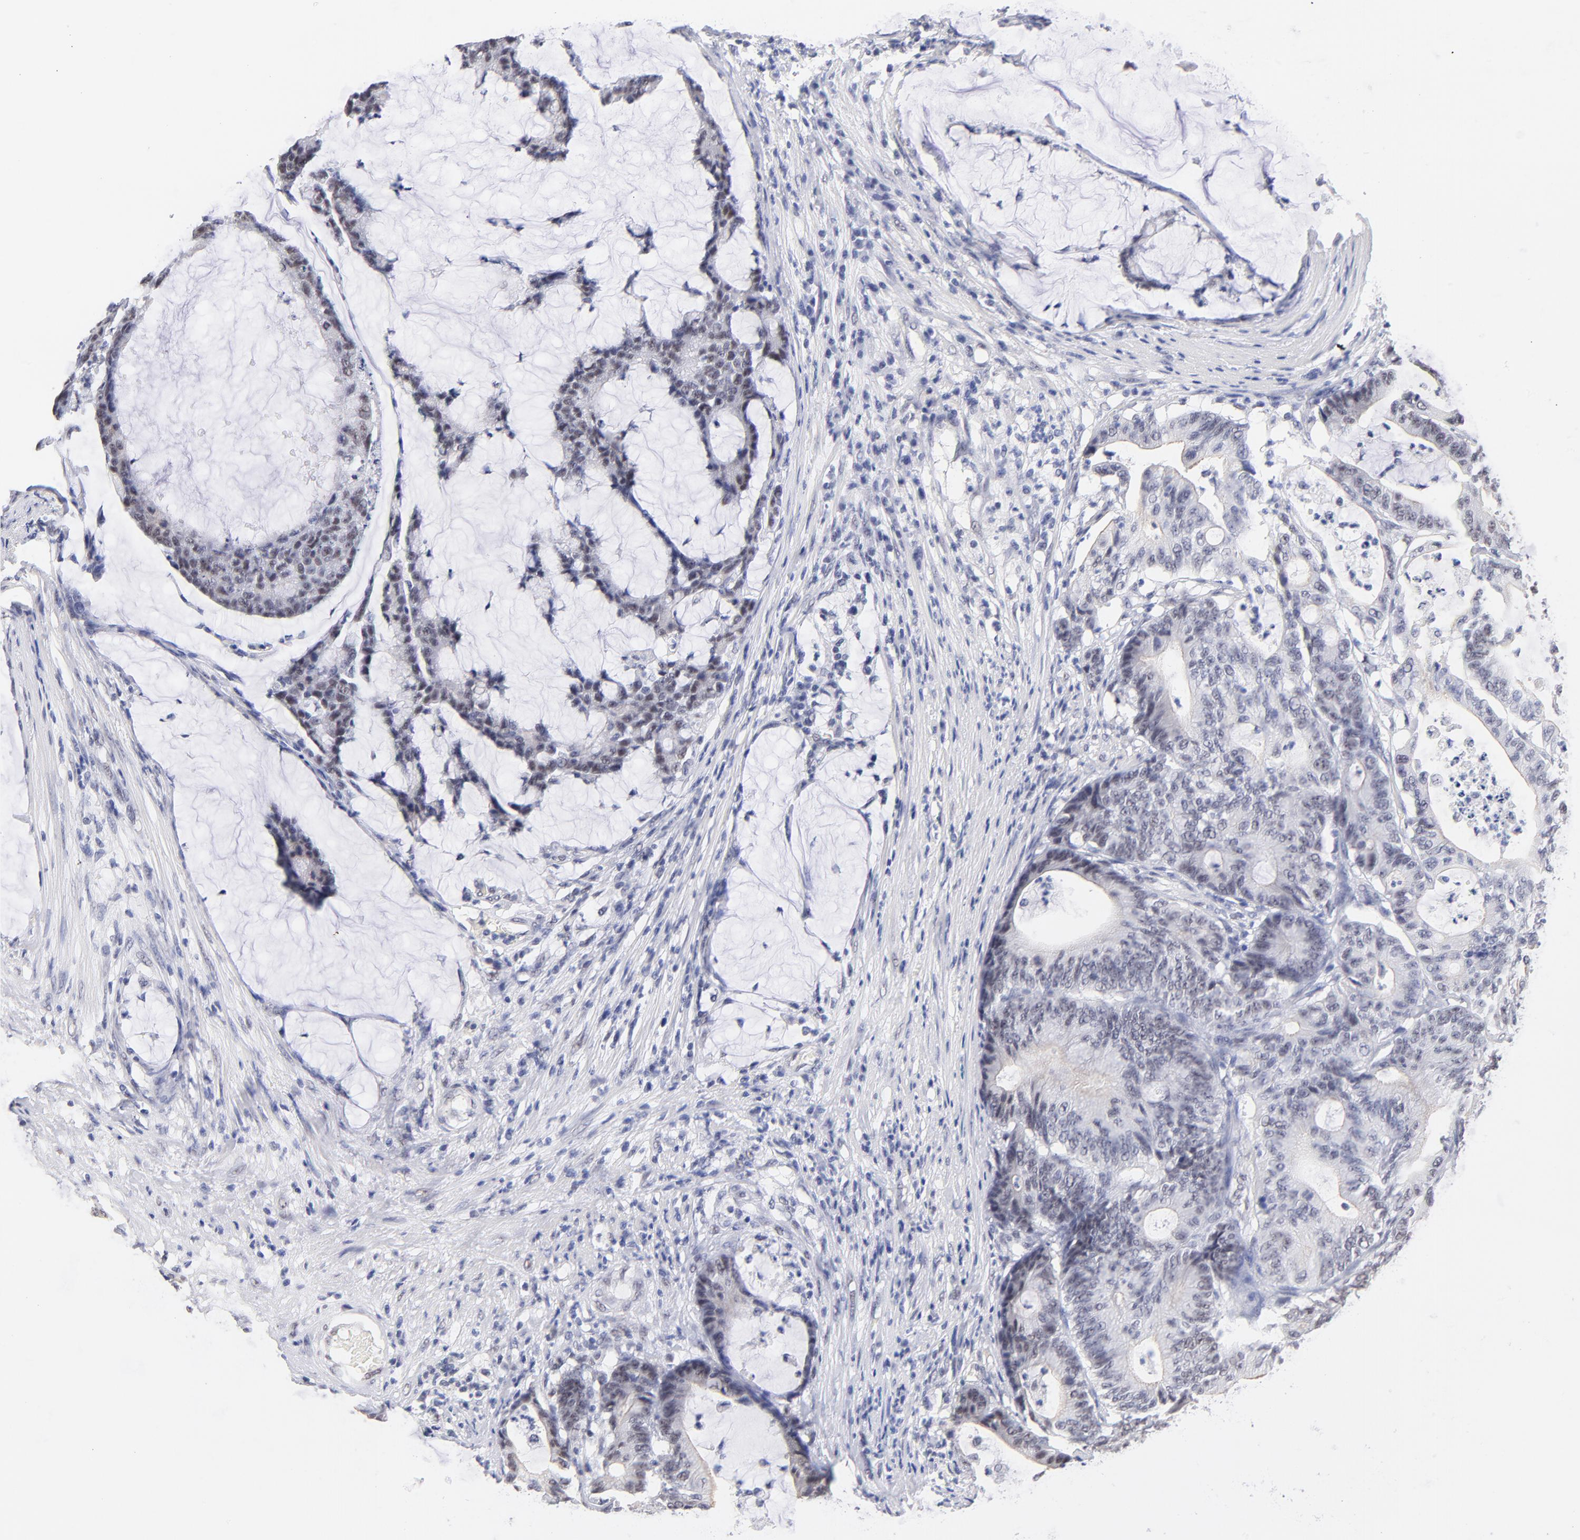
{"staining": {"intensity": "negative", "quantity": "none", "location": "none"}, "tissue": "colorectal cancer", "cell_type": "Tumor cells", "image_type": "cancer", "snomed": [{"axis": "morphology", "description": "Adenocarcinoma, NOS"}, {"axis": "topography", "description": "Colon"}], "caption": "There is no significant expression in tumor cells of colorectal cancer (adenocarcinoma).", "gene": "ZNF74", "patient": {"sex": "female", "age": 84}}